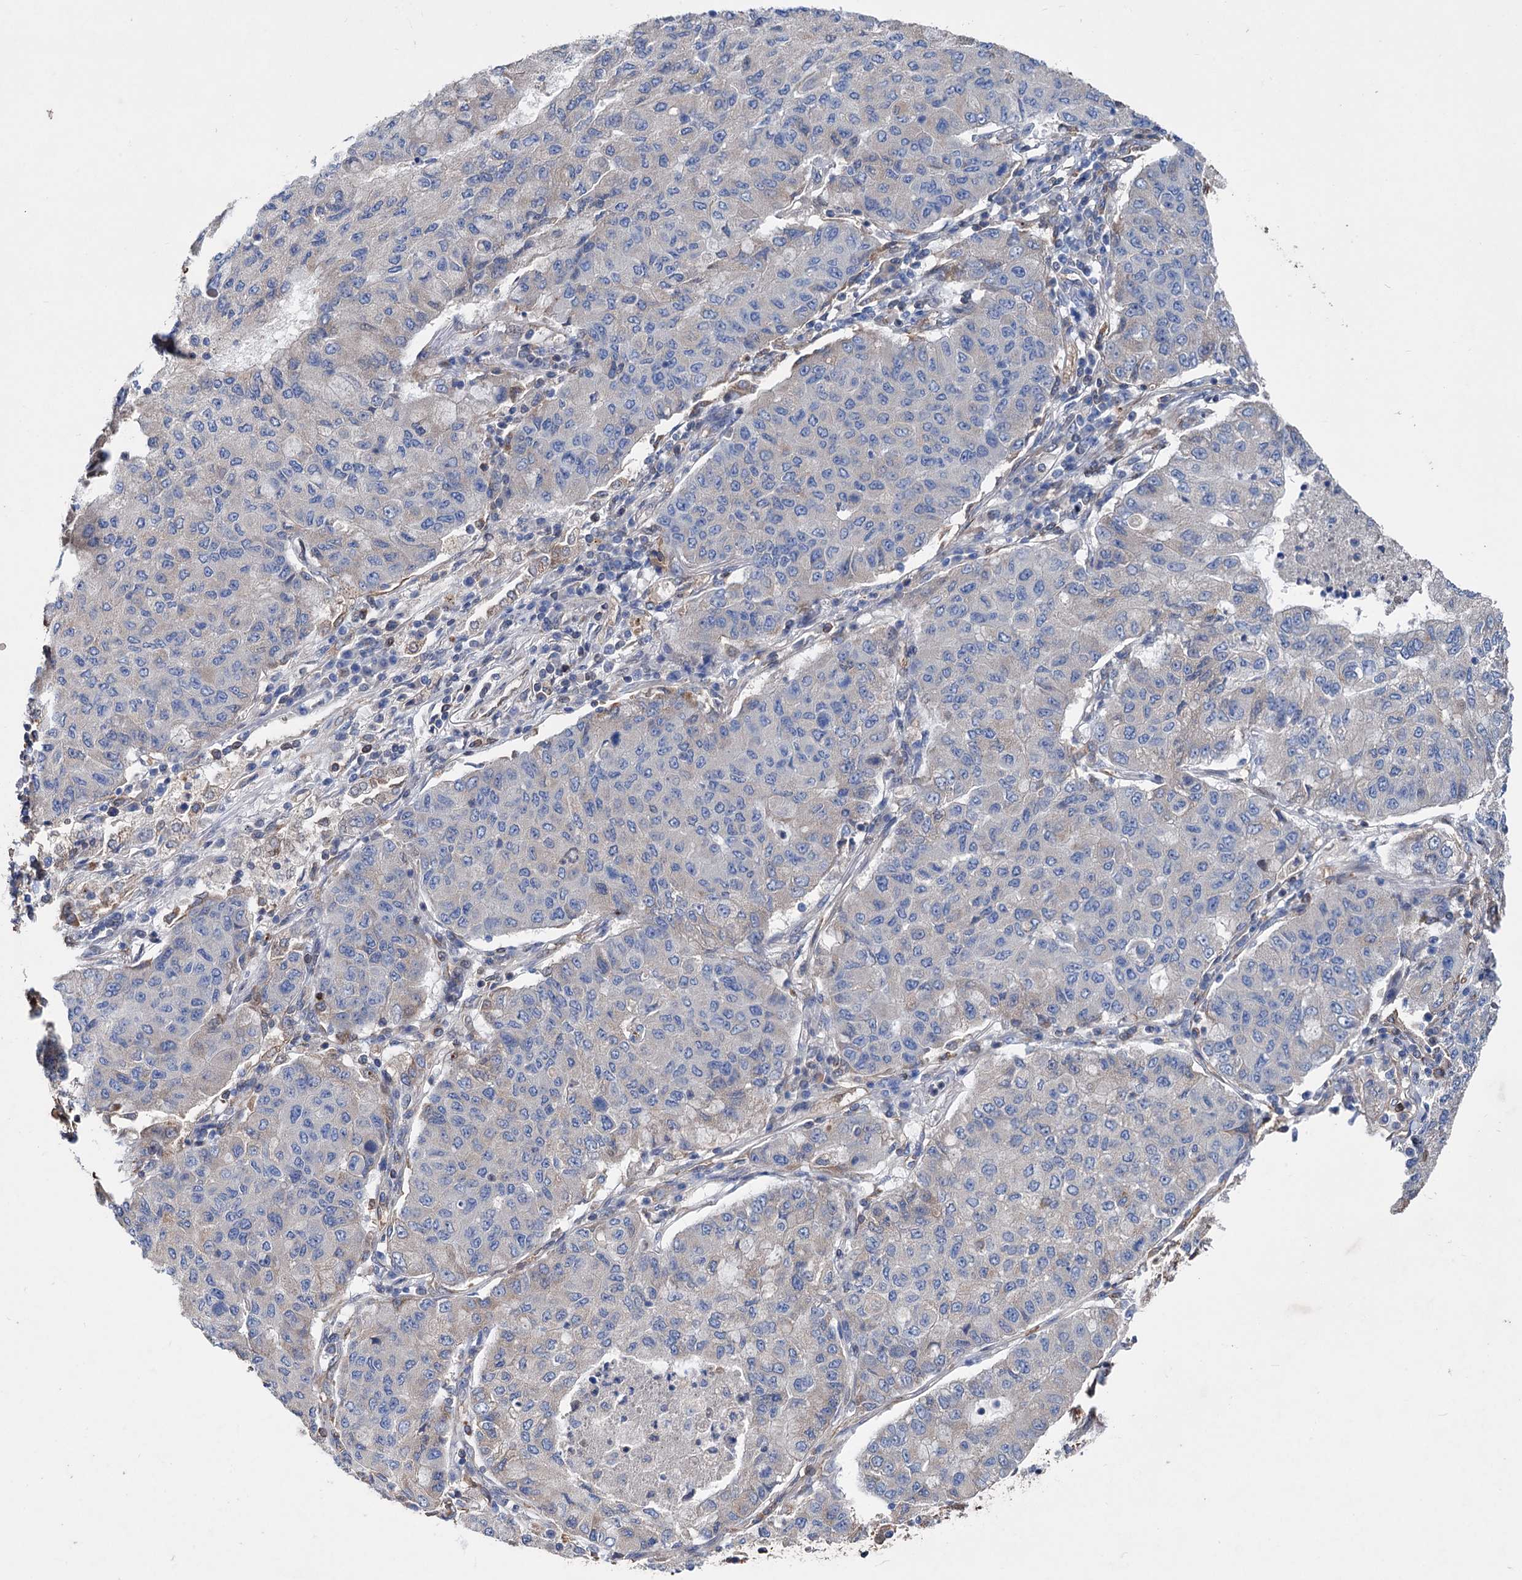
{"staining": {"intensity": "negative", "quantity": "none", "location": "none"}, "tissue": "lung cancer", "cell_type": "Tumor cells", "image_type": "cancer", "snomed": [{"axis": "morphology", "description": "Squamous cell carcinoma, NOS"}, {"axis": "topography", "description": "Lung"}], "caption": "Immunohistochemistry (IHC) image of lung cancer (squamous cell carcinoma) stained for a protein (brown), which displays no positivity in tumor cells.", "gene": "STING1", "patient": {"sex": "male", "age": 74}}